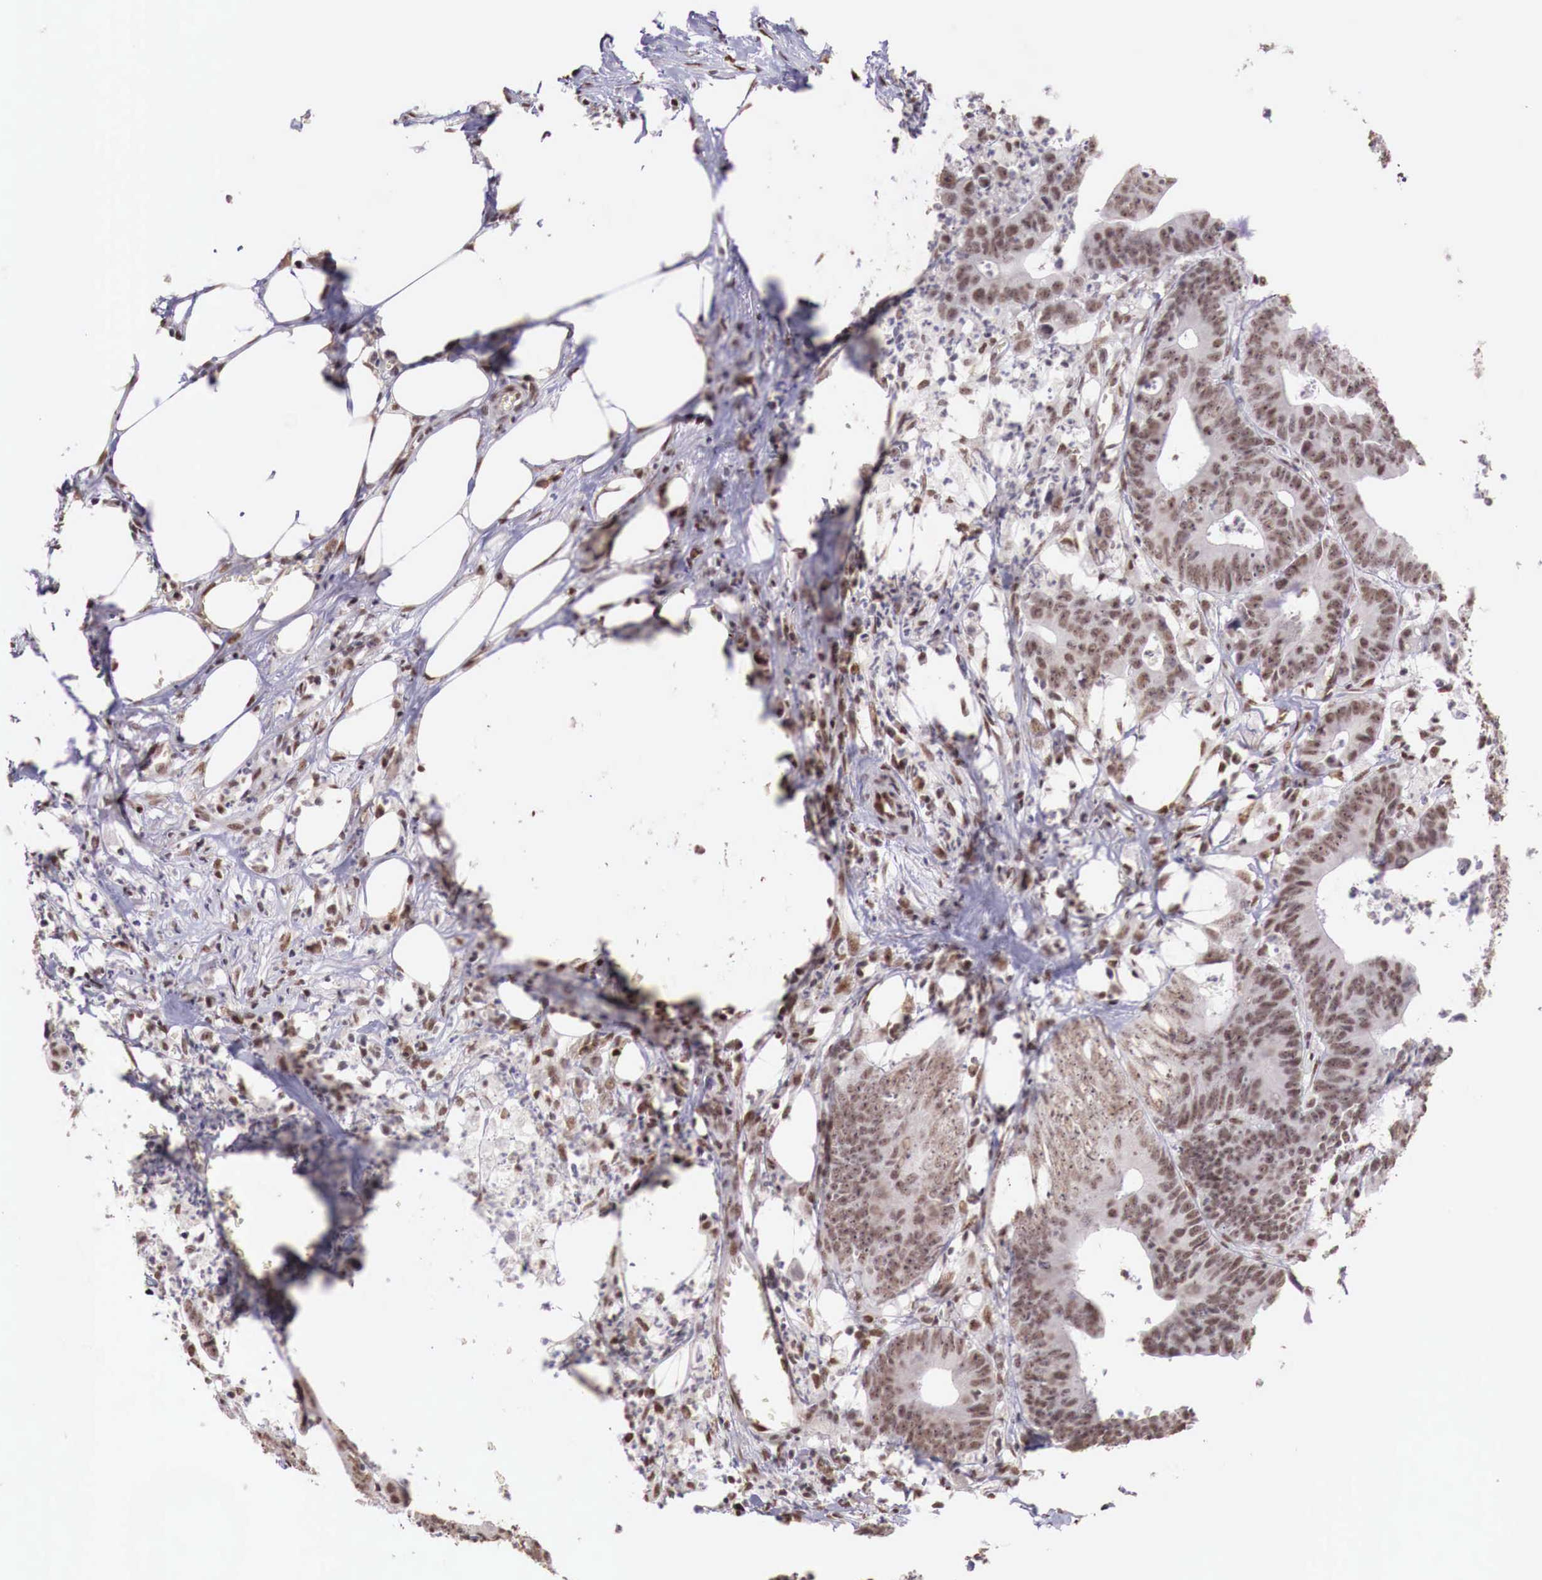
{"staining": {"intensity": "moderate", "quantity": "25%-75%", "location": "nuclear"}, "tissue": "colorectal cancer", "cell_type": "Tumor cells", "image_type": "cancer", "snomed": [{"axis": "morphology", "description": "Adenocarcinoma, NOS"}, {"axis": "topography", "description": "Colon"}], "caption": "A histopathology image showing moderate nuclear staining in about 25%-75% of tumor cells in colorectal adenocarcinoma, as visualized by brown immunohistochemical staining.", "gene": "FOXP2", "patient": {"sex": "male", "age": 55}}